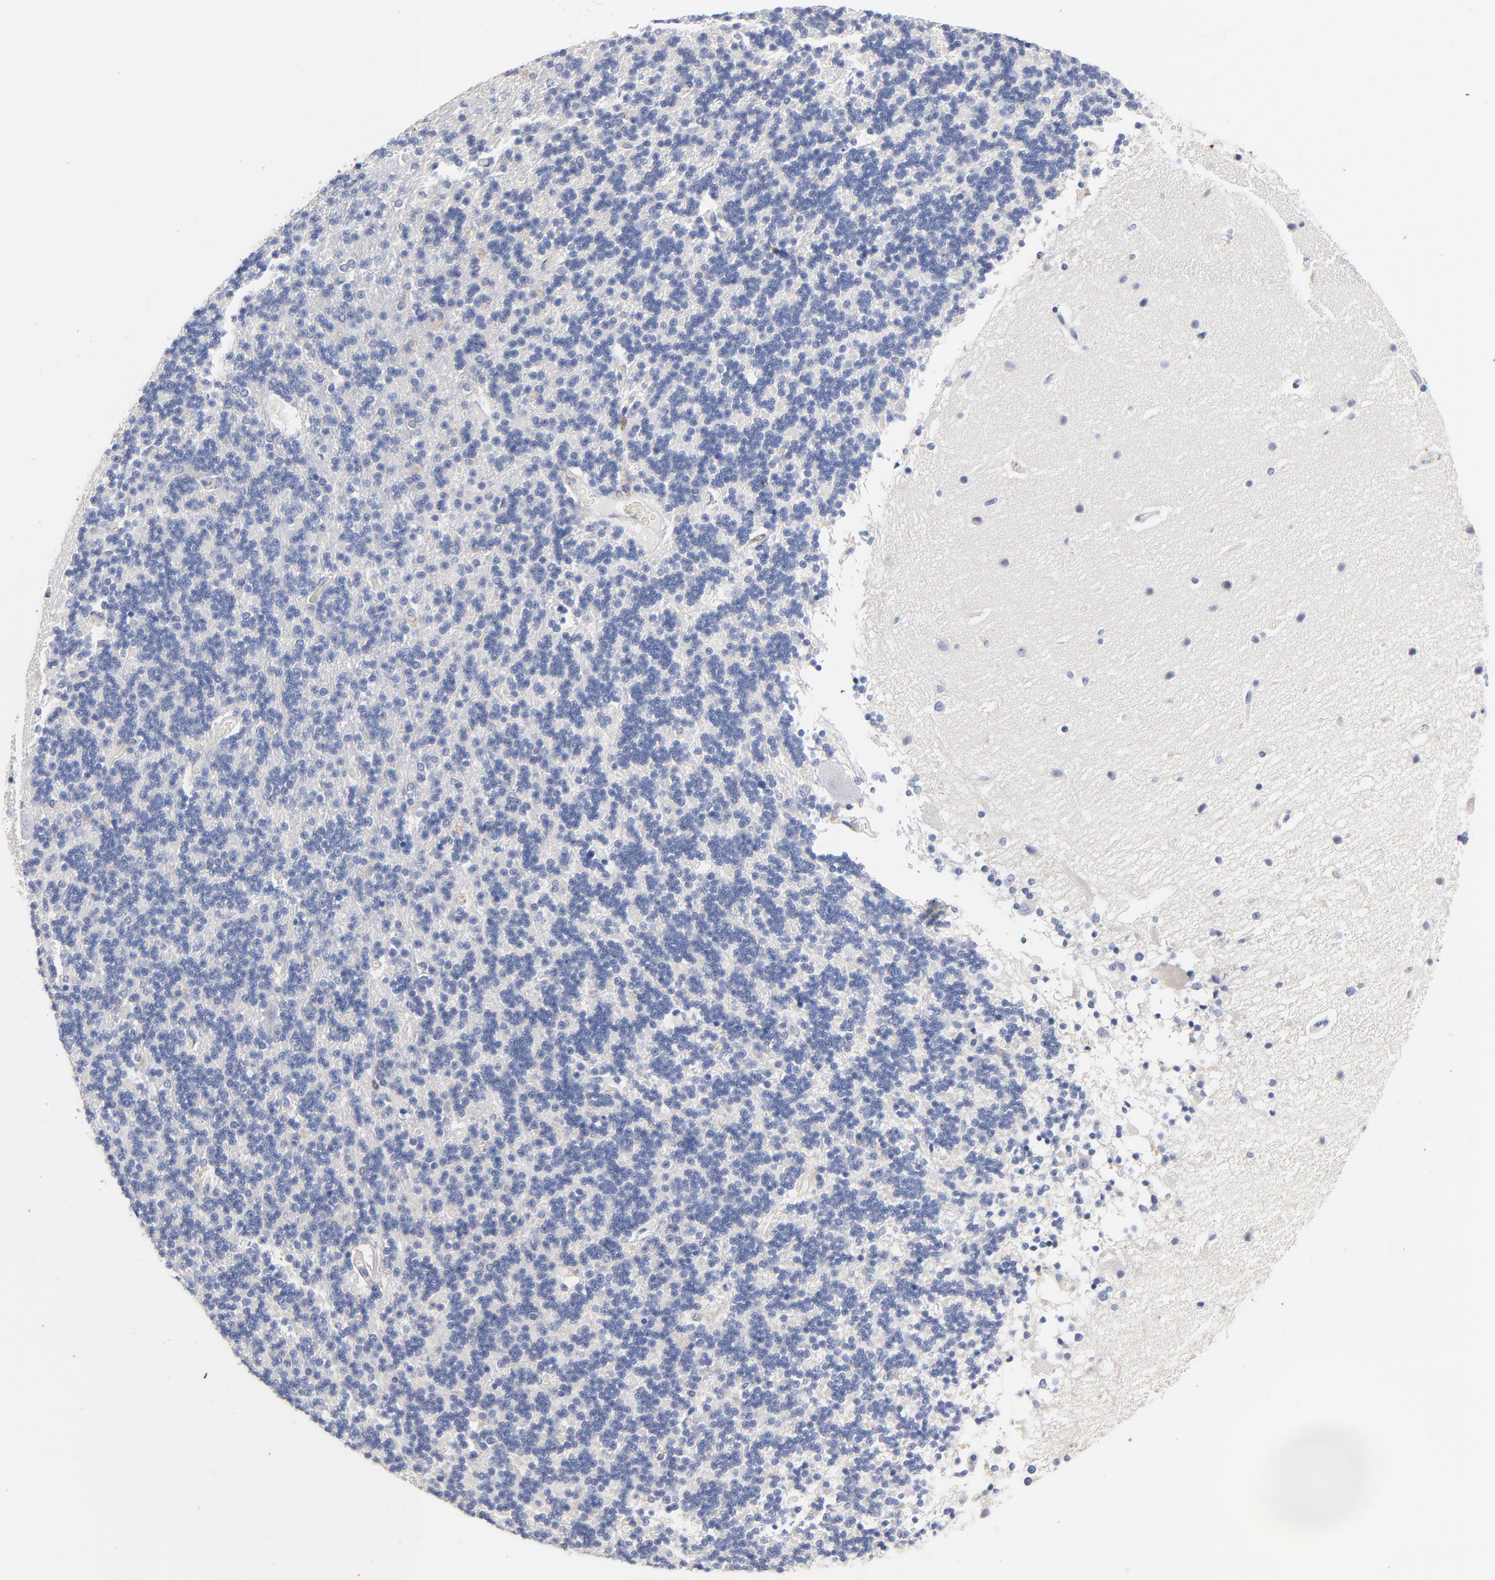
{"staining": {"intensity": "negative", "quantity": "none", "location": "none"}, "tissue": "cerebellum", "cell_type": "Cells in granular layer", "image_type": "normal", "snomed": [{"axis": "morphology", "description": "Normal tissue, NOS"}, {"axis": "topography", "description": "Cerebellum"}], "caption": "This micrograph is of normal cerebellum stained with immunohistochemistry (IHC) to label a protein in brown with the nuclei are counter-stained blue. There is no staining in cells in granular layer.", "gene": "AADAC", "patient": {"sex": "female", "age": 54}}